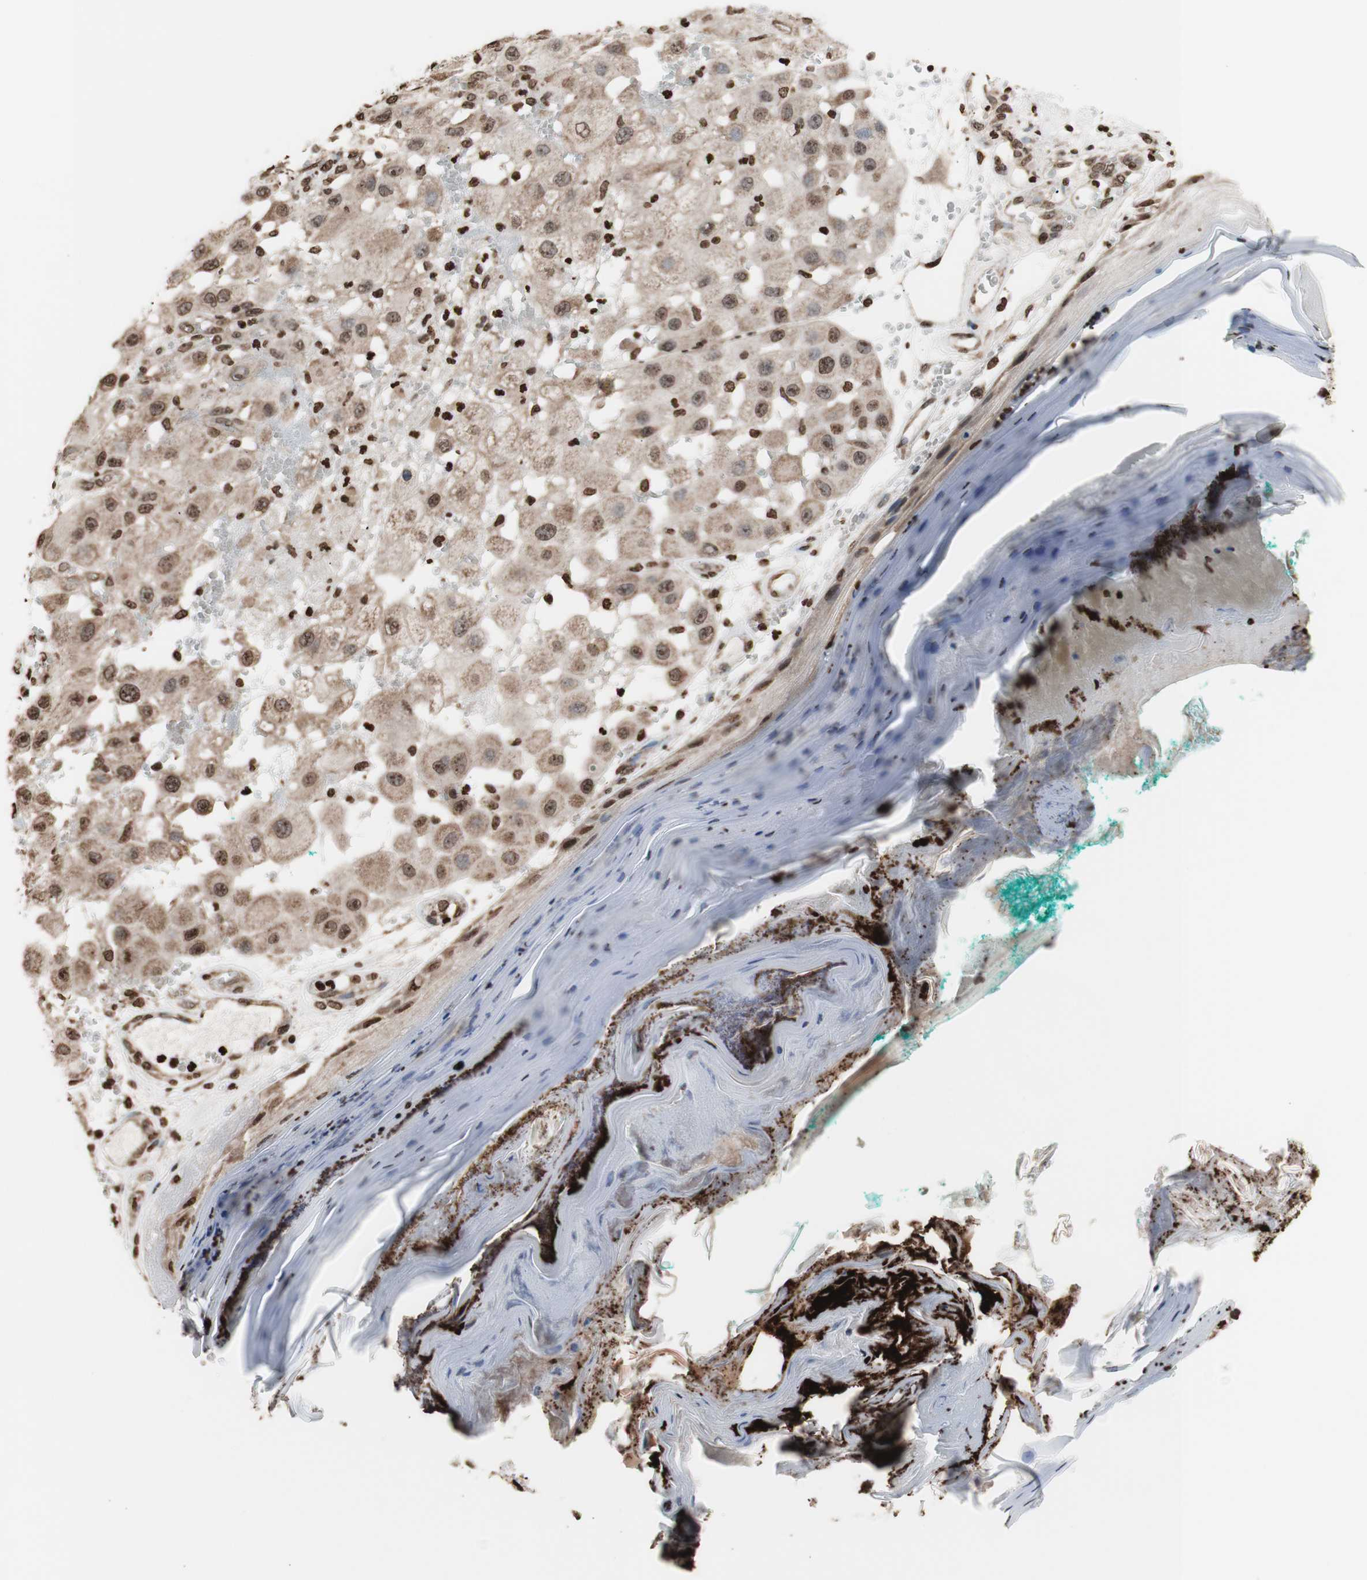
{"staining": {"intensity": "moderate", "quantity": ">75%", "location": "cytoplasmic/membranous,nuclear"}, "tissue": "melanoma", "cell_type": "Tumor cells", "image_type": "cancer", "snomed": [{"axis": "morphology", "description": "Malignant melanoma, NOS"}, {"axis": "topography", "description": "Skin"}], "caption": "Malignant melanoma stained with a protein marker shows moderate staining in tumor cells.", "gene": "SNAI2", "patient": {"sex": "female", "age": 81}}